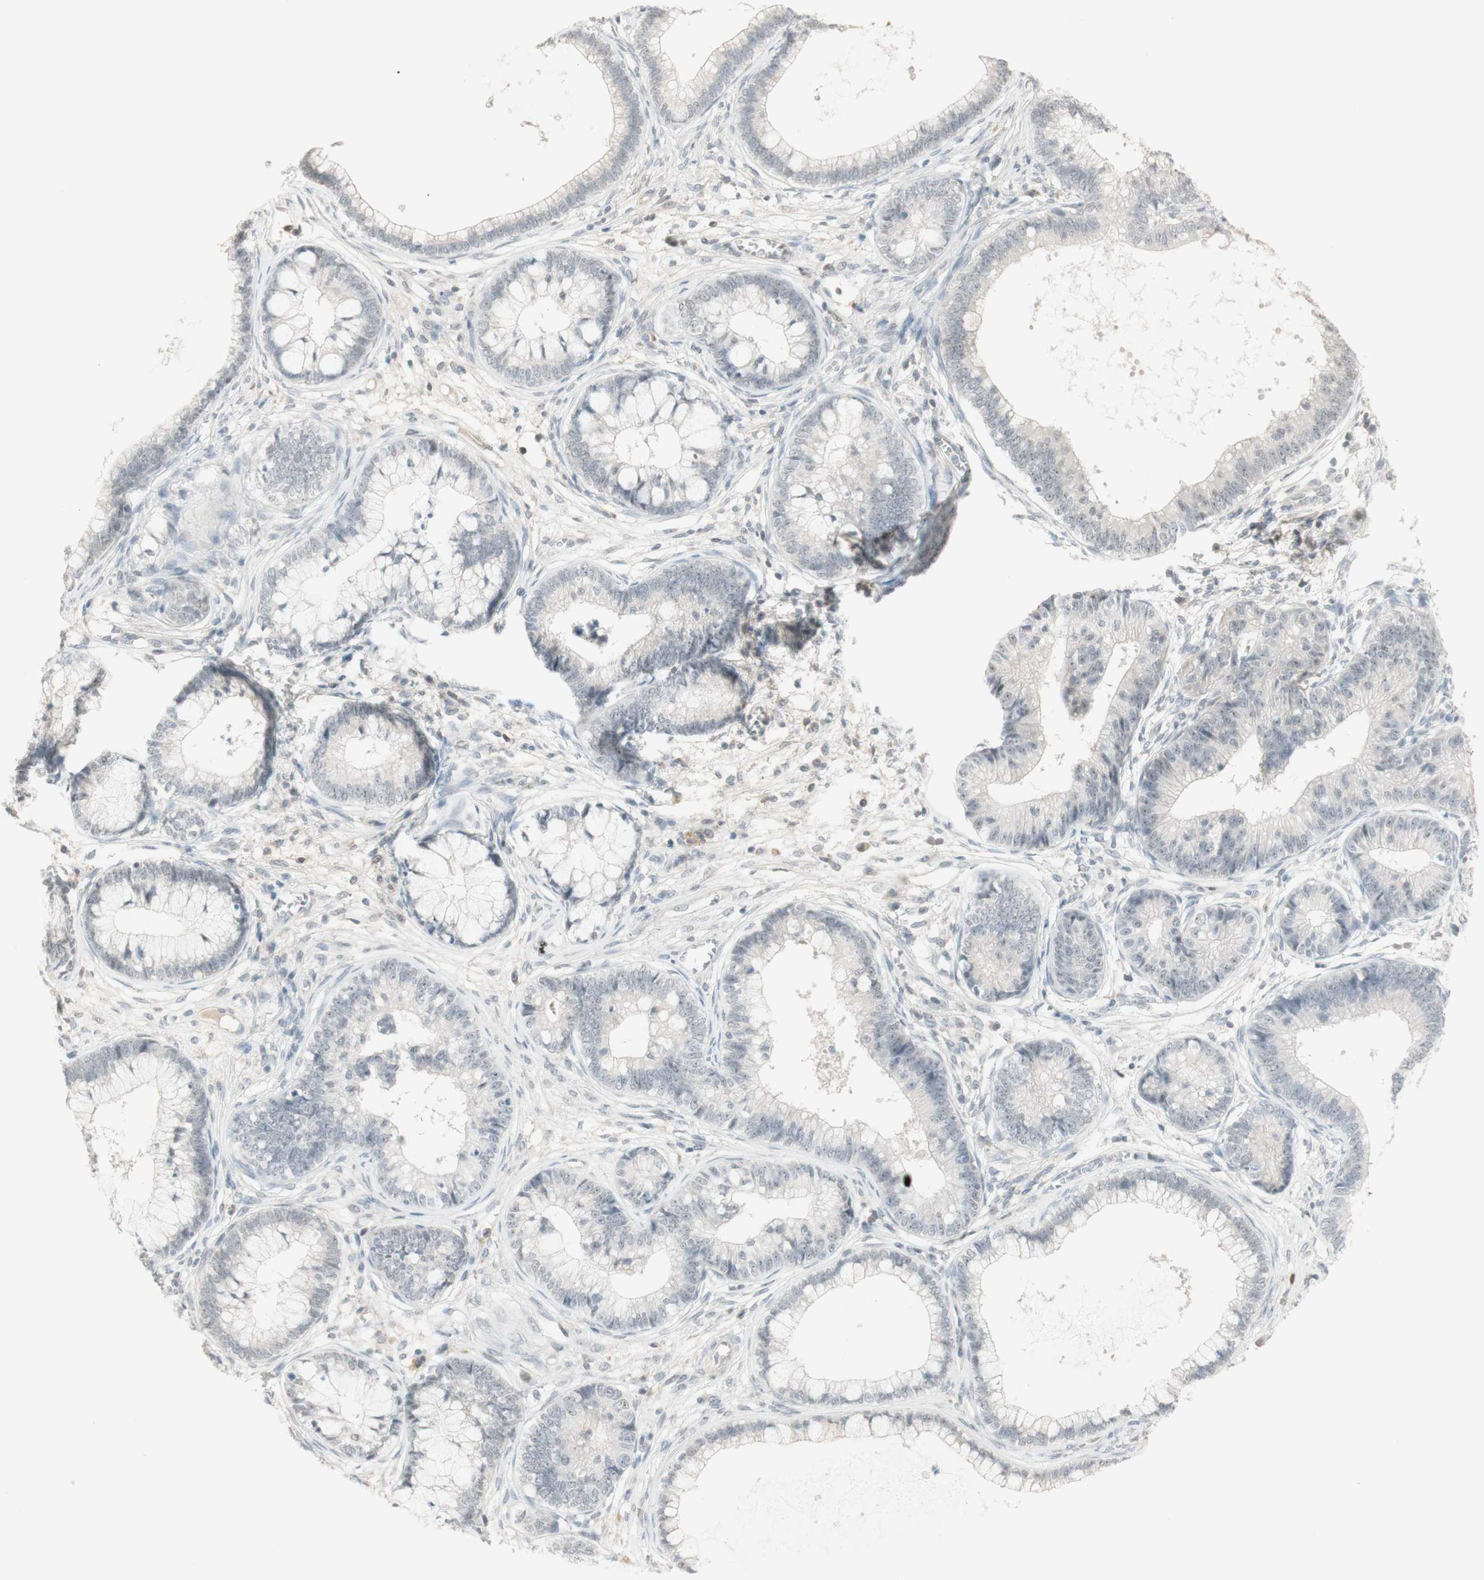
{"staining": {"intensity": "negative", "quantity": "none", "location": "none"}, "tissue": "cervical cancer", "cell_type": "Tumor cells", "image_type": "cancer", "snomed": [{"axis": "morphology", "description": "Adenocarcinoma, NOS"}, {"axis": "topography", "description": "Cervix"}], "caption": "Protein analysis of cervical cancer shows no significant expression in tumor cells.", "gene": "PLCD4", "patient": {"sex": "female", "age": 44}}